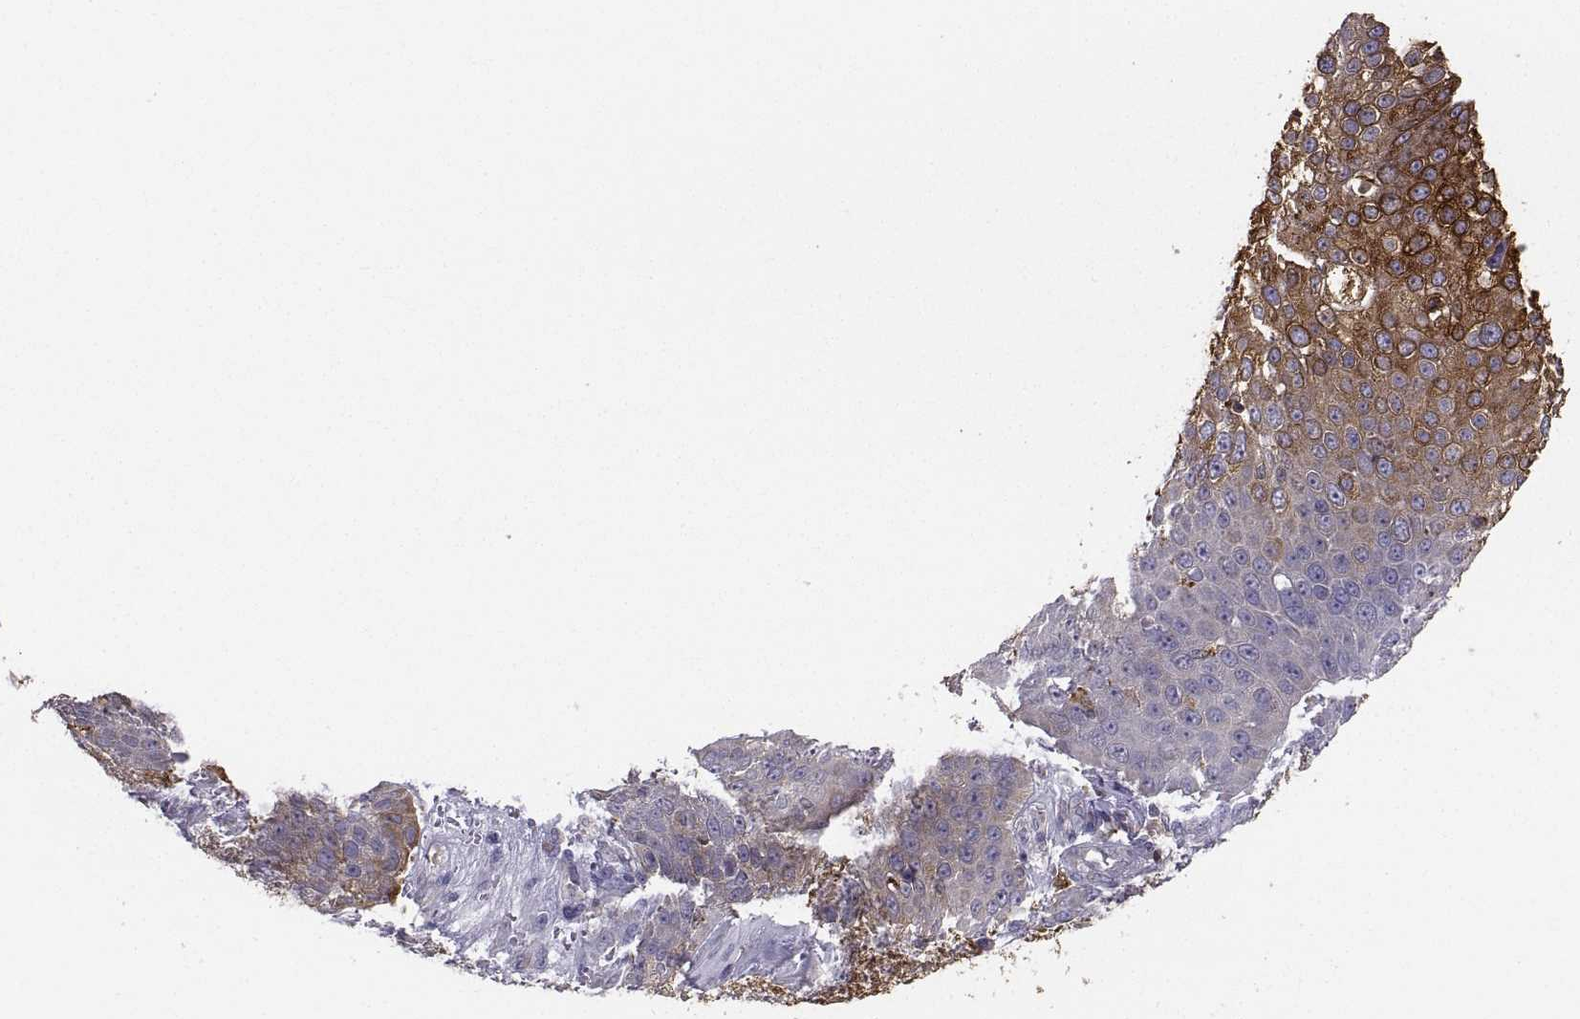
{"staining": {"intensity": "strong", "quantity": "<25%", "location": "cytoplasmic/membranous"}, "tissue": "skin cancer", "cell_type": "Tumor cells", "image_type": "cancer", "snomed": [{"axis": "morphology", "description": "Squamous cell carcinoma, NOS"}, {"axis": "topography", "description": "Skin"}], "caption": "Immunohistochemical staining of skin cancer (squamous cell carcinoma) reveals strong cytoplasmic/membranous protein expression in approximately <25% of tumor cells.", "gene": "ERO1A", "patient": {"sex": "male", "age": 71}}